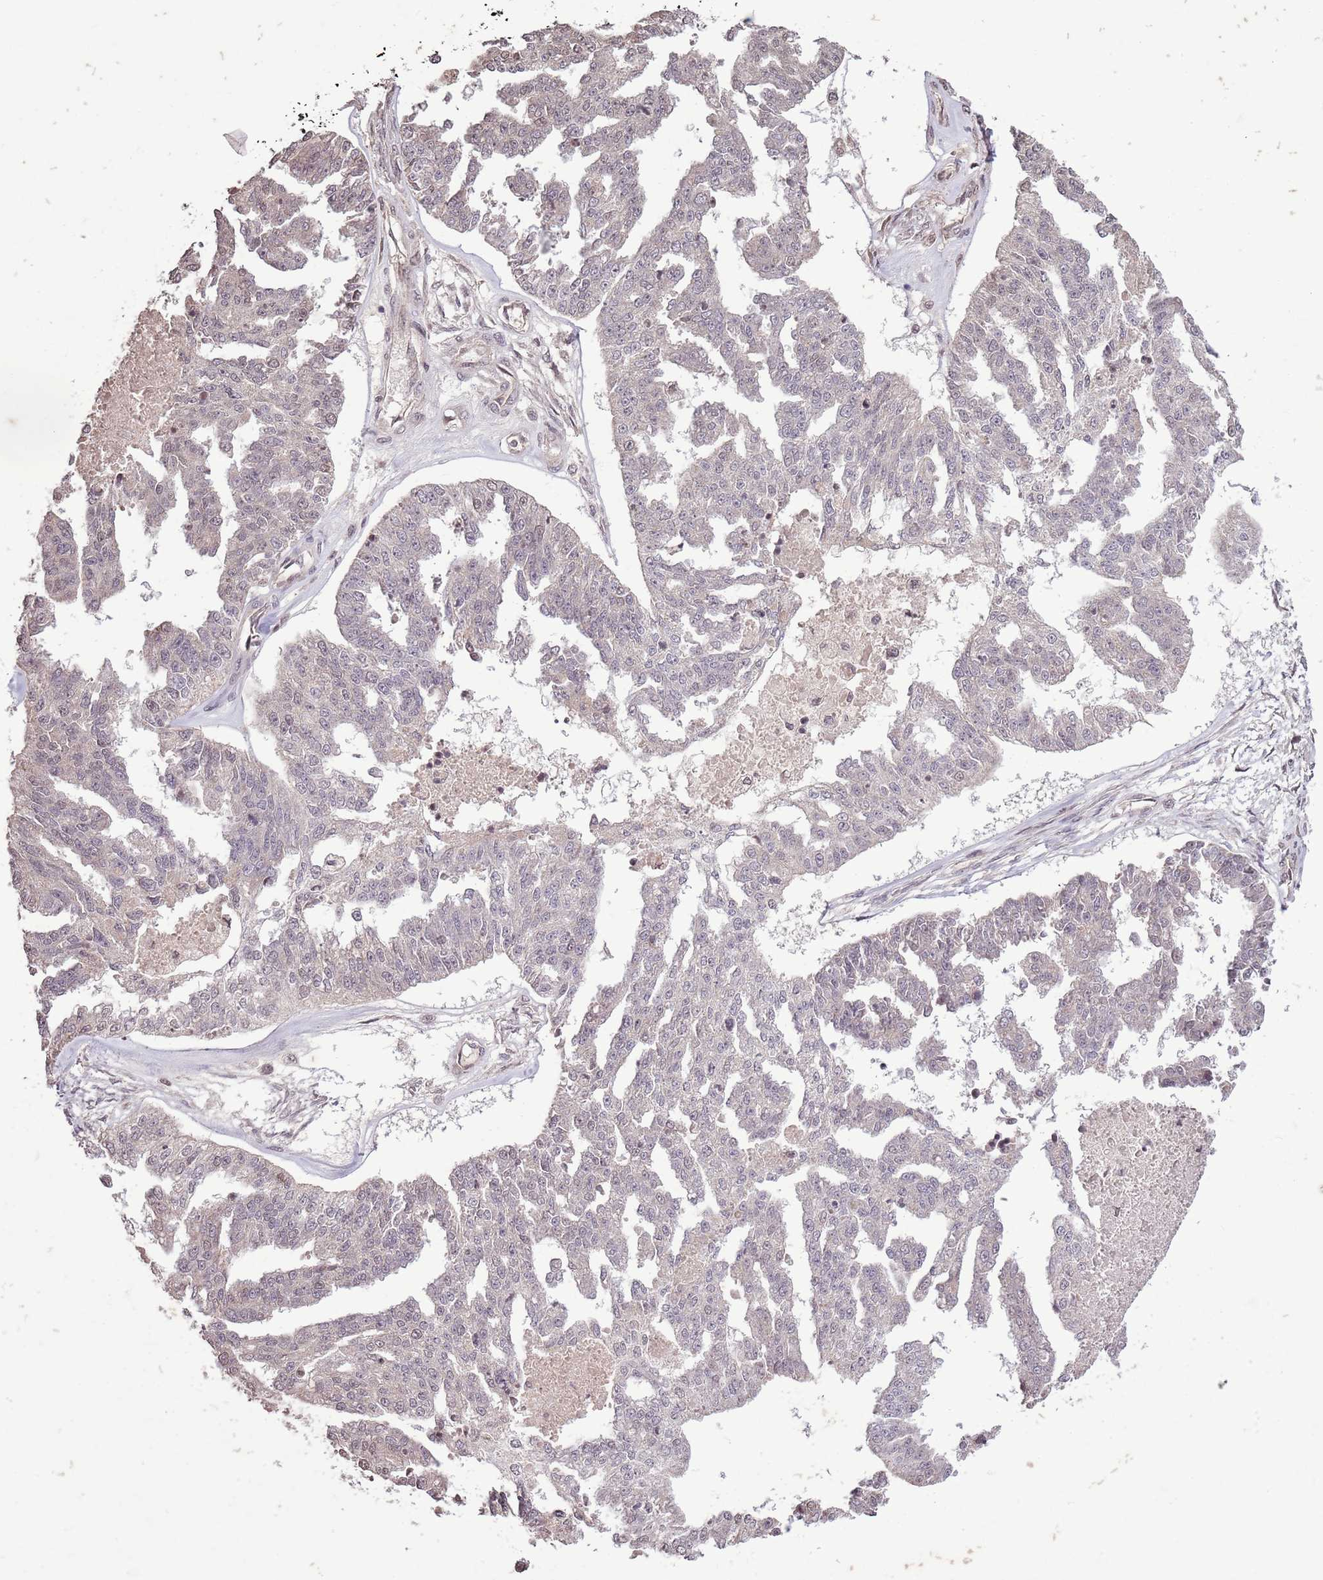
{"staining": {"intensity": "weak", "quantity": "<25%", "location": "nuclear"}, "tissue": "ovarian cancer", "cell_type": "Tumor cells", "image_type": "cancer", "snomed": [{"axis": "morphology", "description": "Cystadenocarcinoma, serous, NOS"}, {"axis": "topography", "description": "Ovary"}], "caption": "Immunohistochemistry (IHC) photomicrograph of neoplastic tissue: ovarian serous cystadenocarcinoma stained with DAB reveals no significant protein expression in tumor cells.", "gene": "CAPN9", "patient": {"sex": "female", "age": 58}}